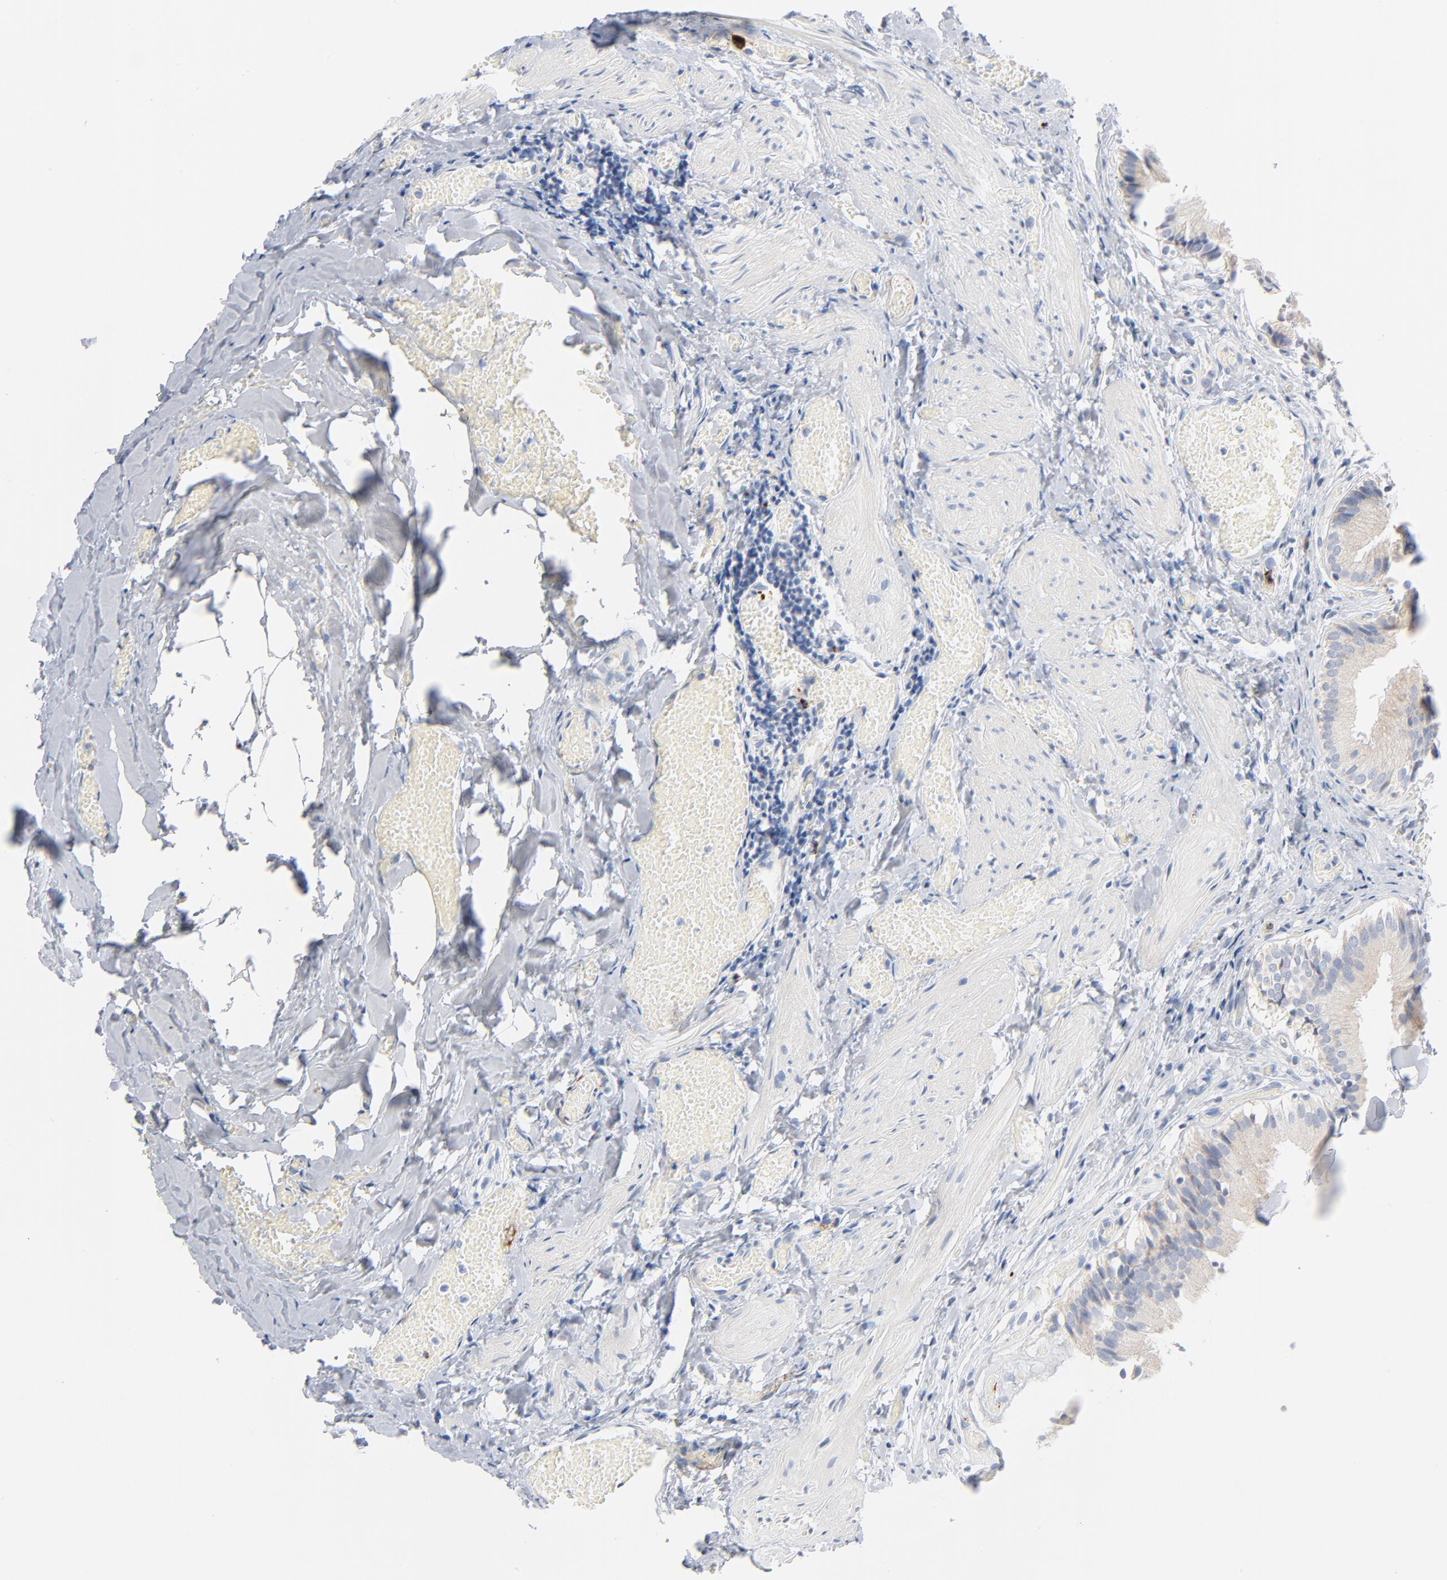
{"staining": {"intensity": "negative", "quantity": "none", "location": "none"}, "tissue": "gallbladder", "cell_type": "Glandular cells", "image_type": "normal", "snomed": [{"axis": "morphology", "description": "Normal tissue, NOS"}, {"axis": "topography", "description": "Gallbladder"}], "caption": "The photomicrograph shows no significant expression in glandular cells of gallbladder. (Stains: DAB immunohistochemistry (IHC) with hematoxylin counter stain, Microscopy: brightfield microscopy at high magnification).", "gene": "GZMB", "patient": {"sex": "male", "age": 65}}